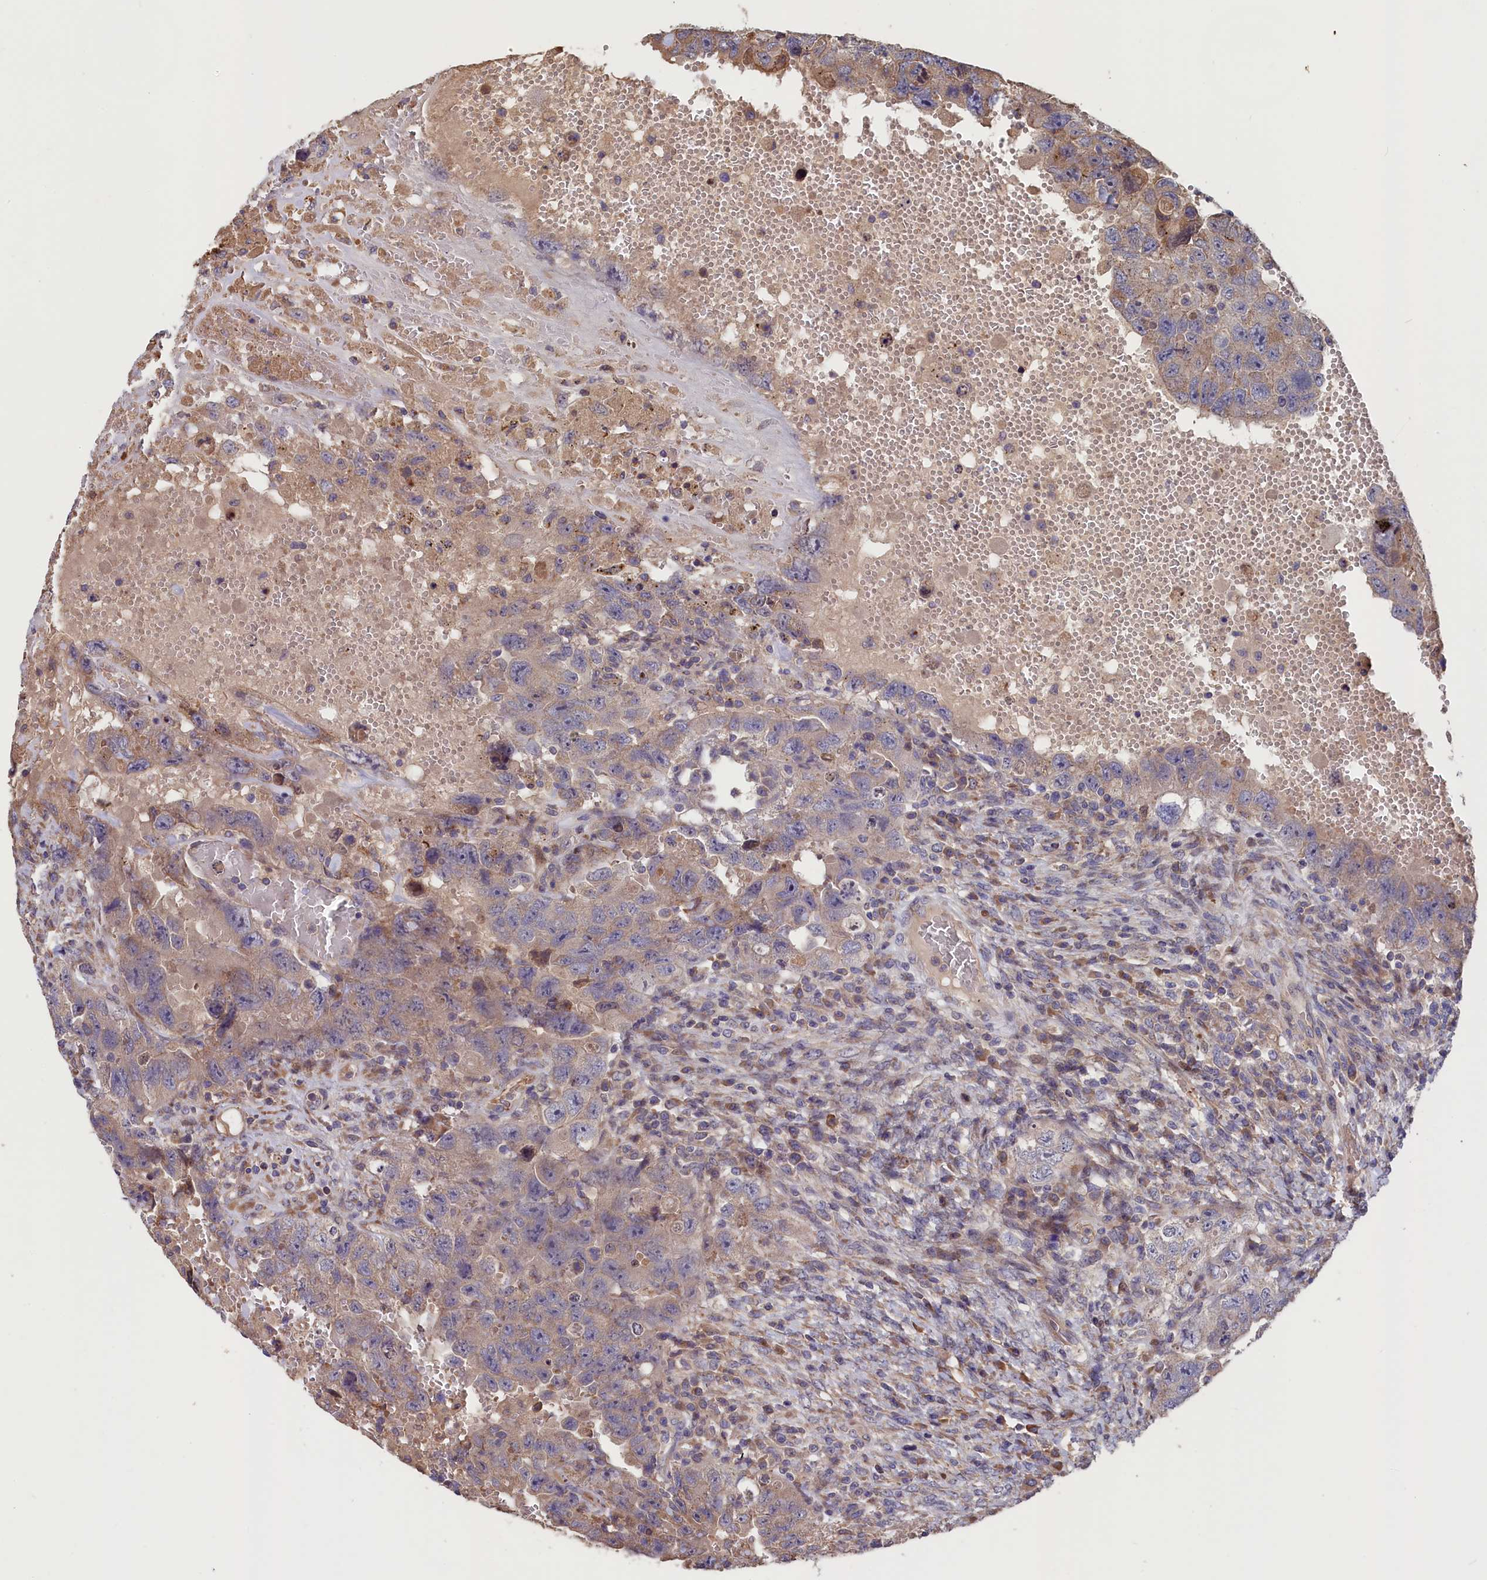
{"staining": {"intensity": "weak", "quantity": "<25%", "location": "cytoplasmic/membranous"}, "tissue": "testis cancer", "cell_type": "Tumor cells", "image_type": "cancer", "snomed": [{"axis": "morphology", "description": "Carcinoma, Embryonal, NOS"}, {"axis": "topography", "description": "Testis"}], "caption": "Immunohistochemical staining of human testis embryonal carcinoma demonstrates no significant positivity in tumor cells.", "gene": "GREB1L", "patient": {"sex": "male", "age": 26}}